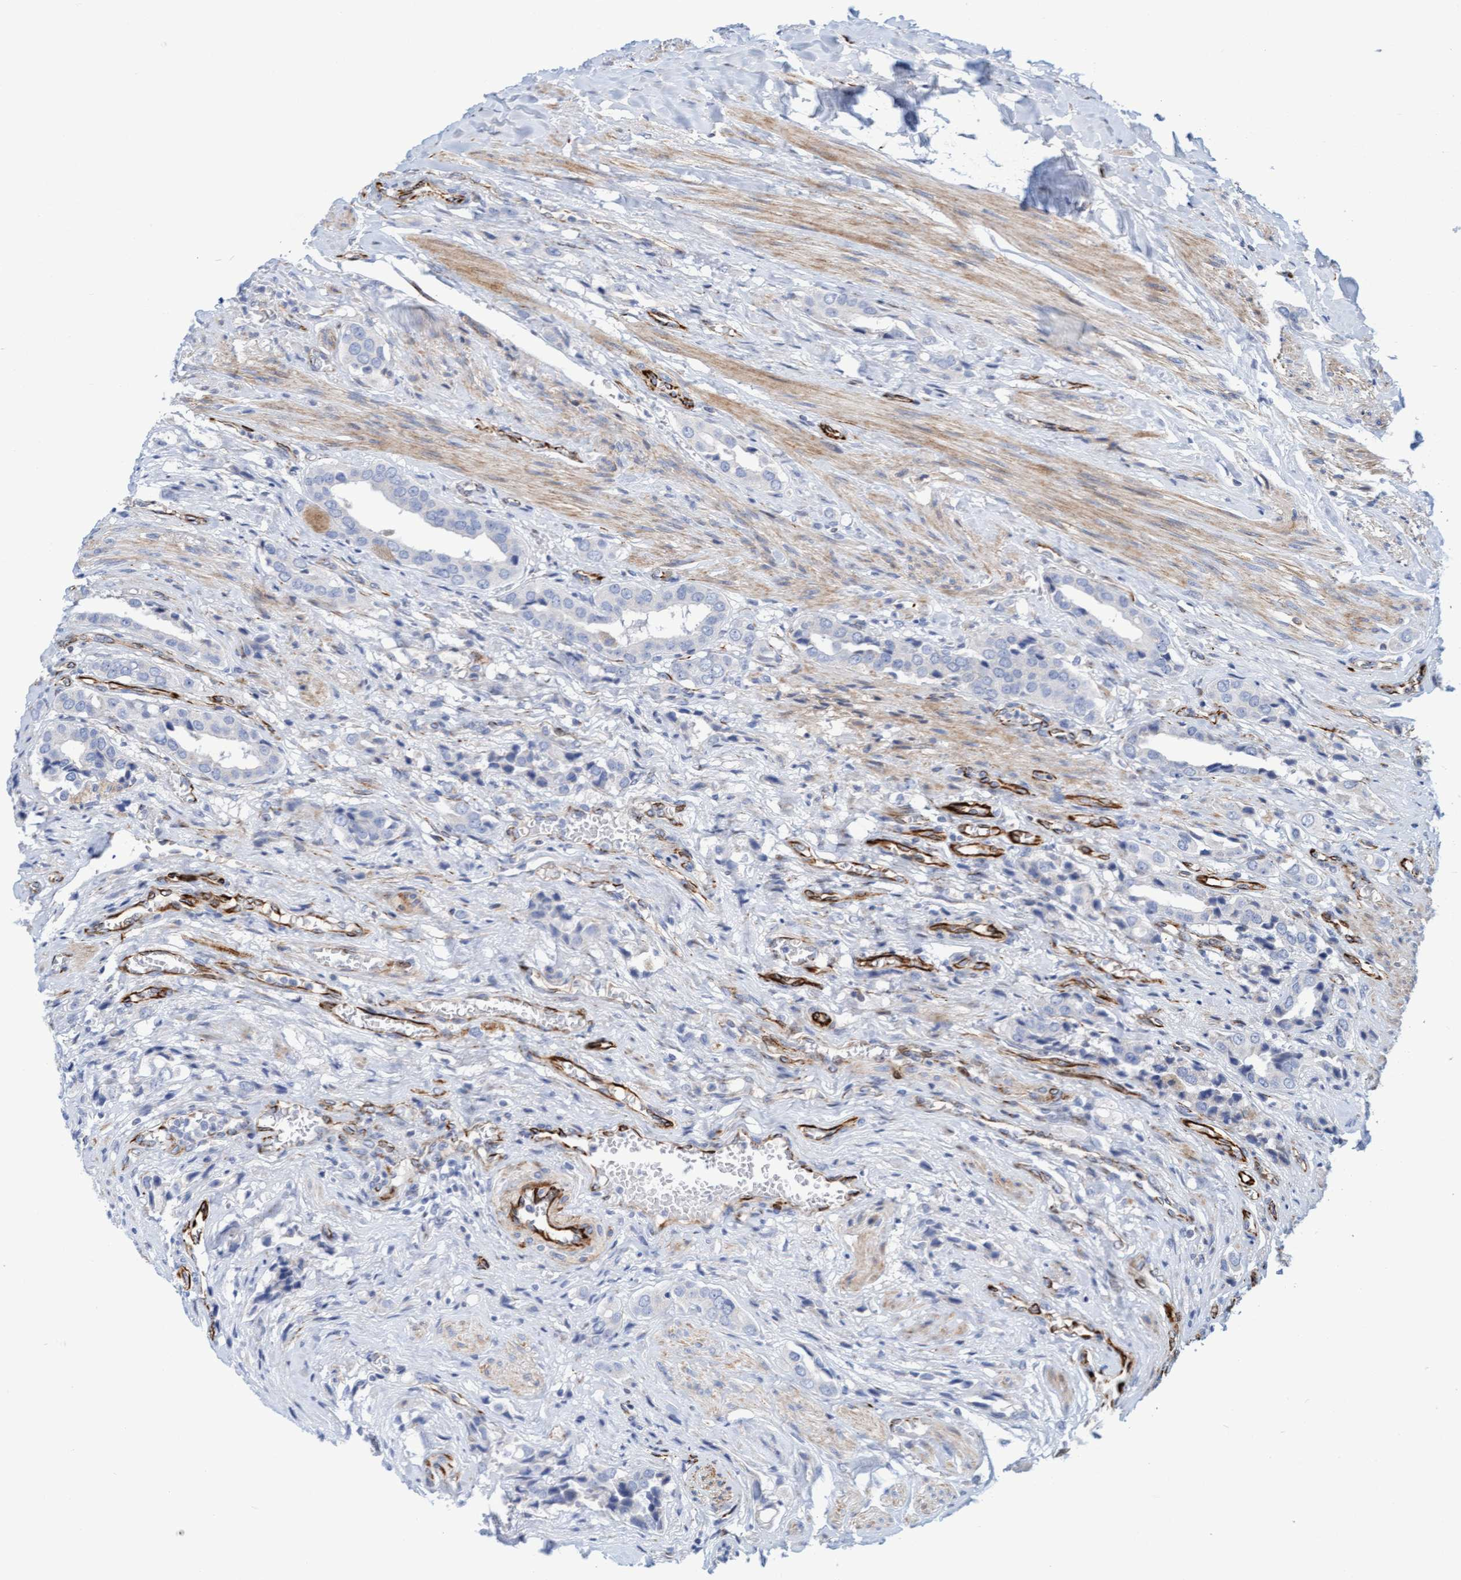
{"staining": {"intensity": "negative", "quantity": "none", "location": "none"}, "tissue": "prostate cancer", "cell_type": "Tumor cells", "image_type": "cancer", "snomed": [{"axis": "morphology", "description": "Adenocarcinoma, High grade"}, {"axis": "topography", "description": "Prostate"}], "caption": "This is a micrograph of IHC staining of prostate cancer, which shows no staining in tumor cells.", "gene": "POLG2", "patient": {"sex": "male", "age": 52}}